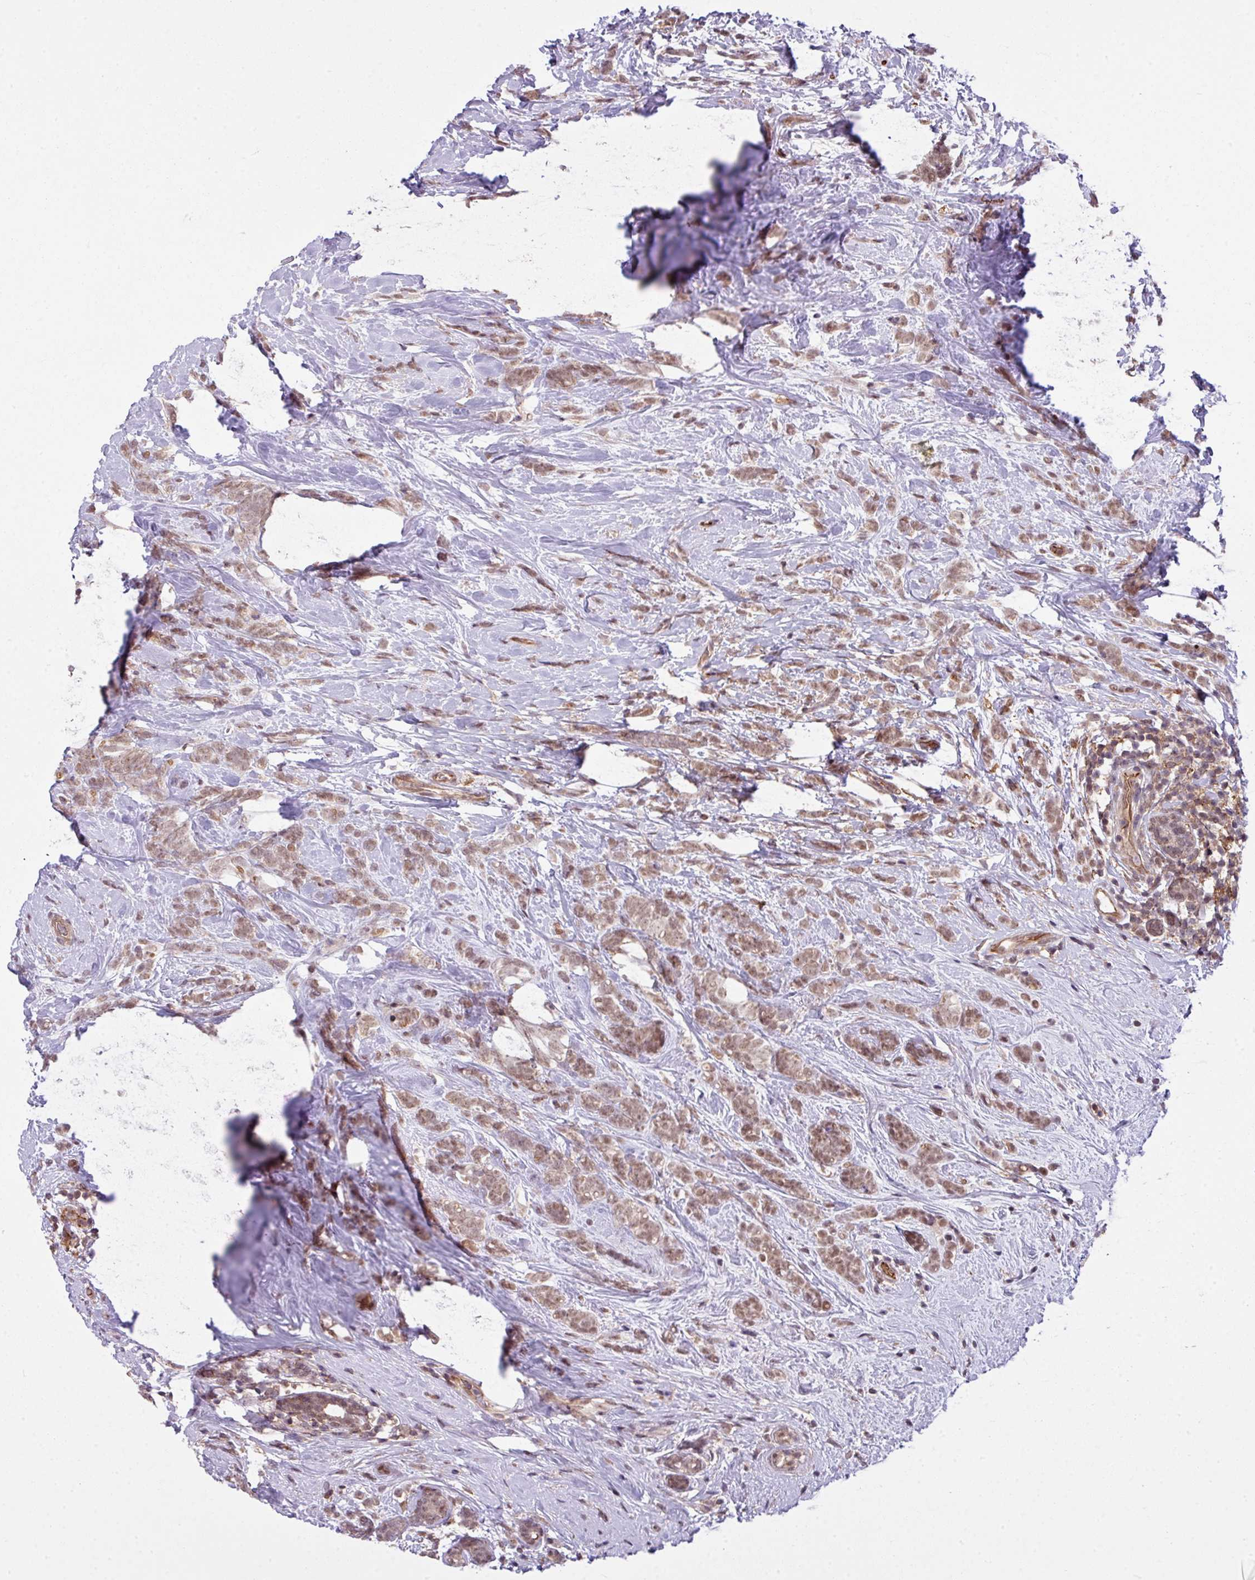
{"staining": {"intensity": "weak", "quantity": ">75%", "location": "nuclear"}, "tissue": "breast cancer", "cell_type": "Tumor cells", "image_type": "cancer", "snomed": [{"axis": "morphology", "description": "Lobular carcinoma"}, {"axis": "topography", "description": "Breast"}], "caption": "This image exhibits IHC staining of human breast cancer (lobular carcinoma), with low weak nuclear staining in about >75% of tumor cells.", "gene": "ZC2HC1C", "patient": {"sex": "female", "age": 58}}